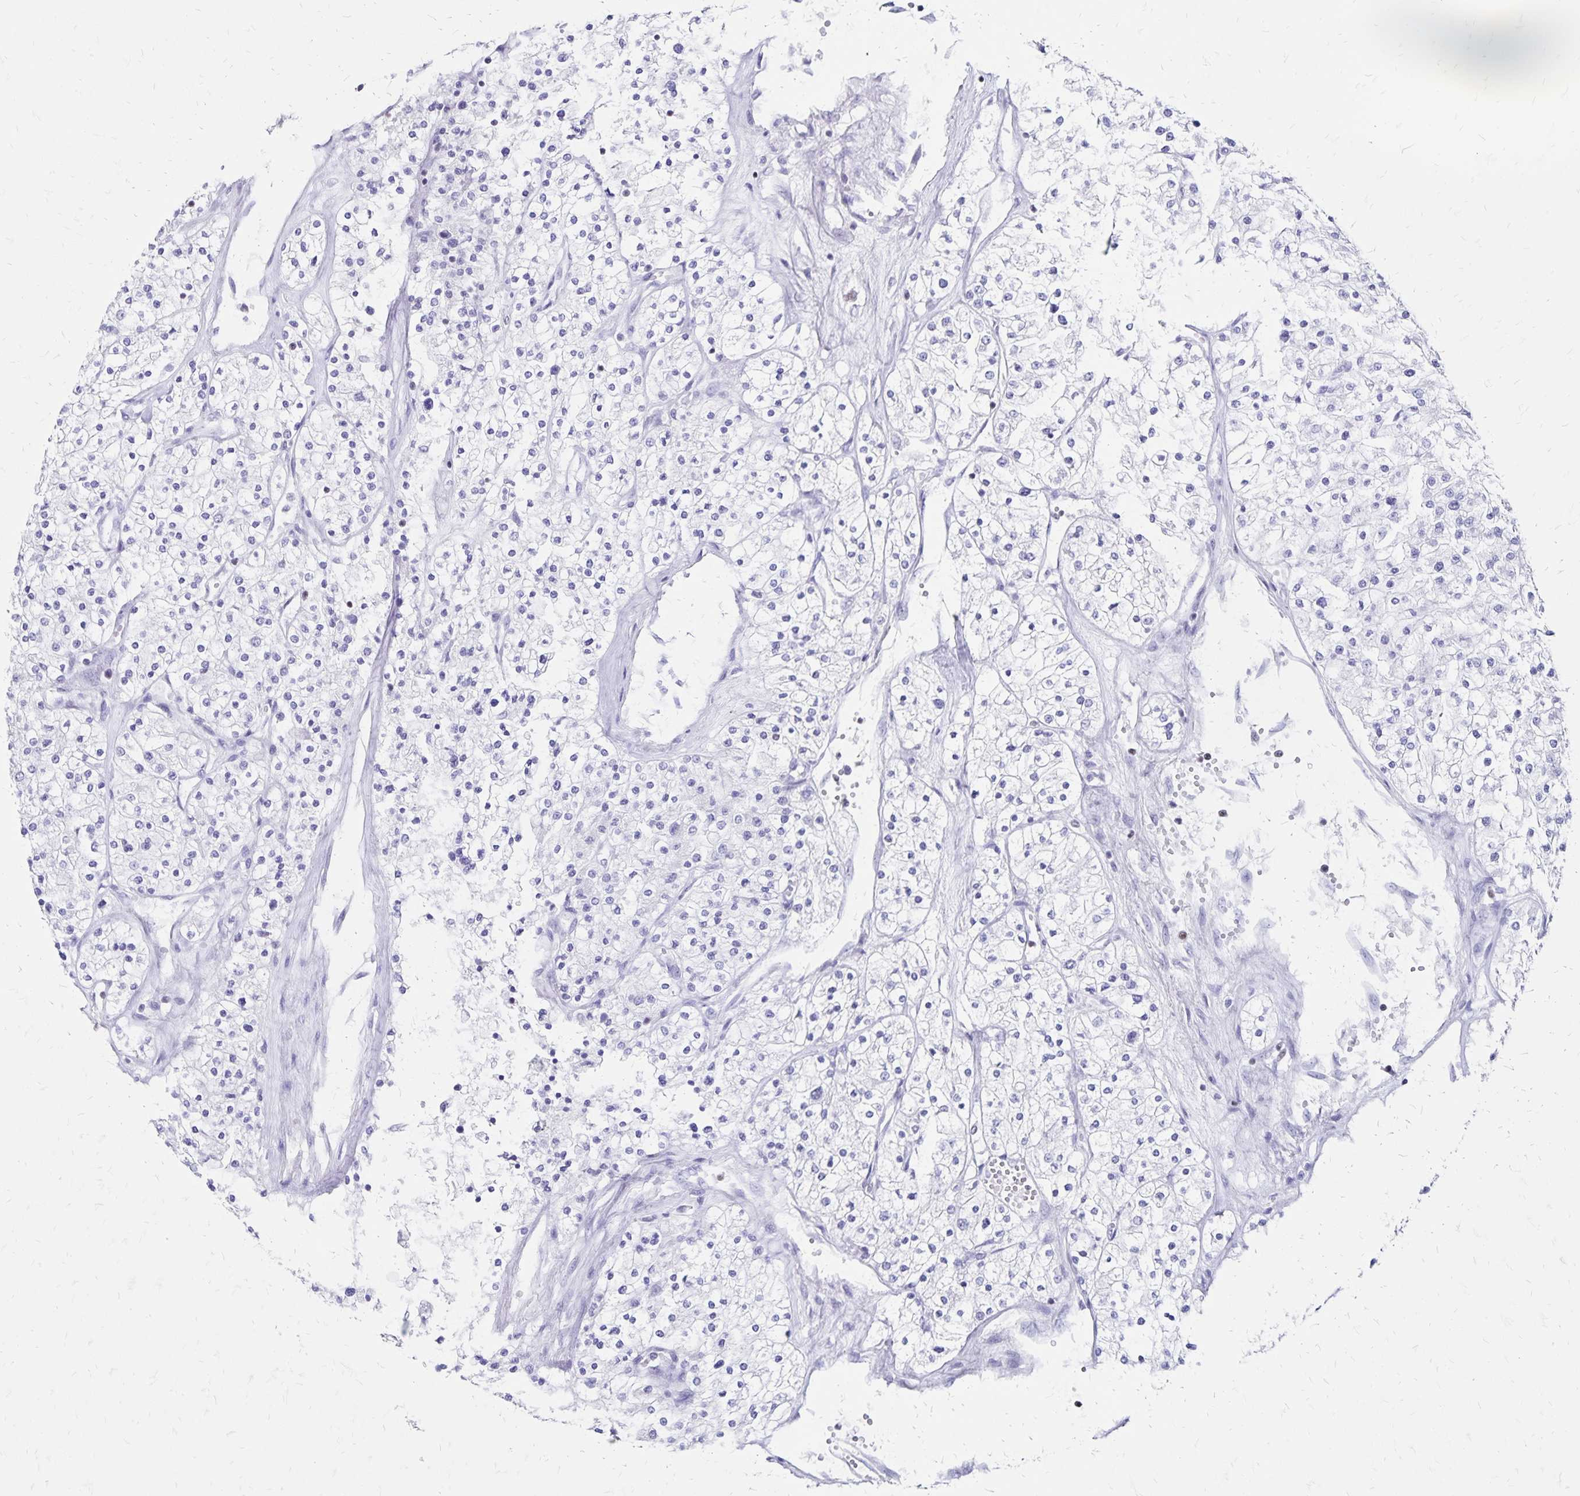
{"staining": {"intensity": "negative", "quantity": "none", "location": "none"}, "tissue": "renal cancer", "cell_type": "Tumor cells", "image_type": "cancer", "snomed": [{"axis": "morphology", "description": "Adenocarcinoma, NOS"}, {"axis": "topography", "description": "Kidney"}], "caption": "This is a histopathology image of IHC staining of renal adenocarcinoma, which shows no positivity in tumor cells. (DAB (3,3'-diaminobenzidine) immunohistochemistry, high magnification).", "gene": "IKZF1", "patient": {"sex": "male", "age": 80}}